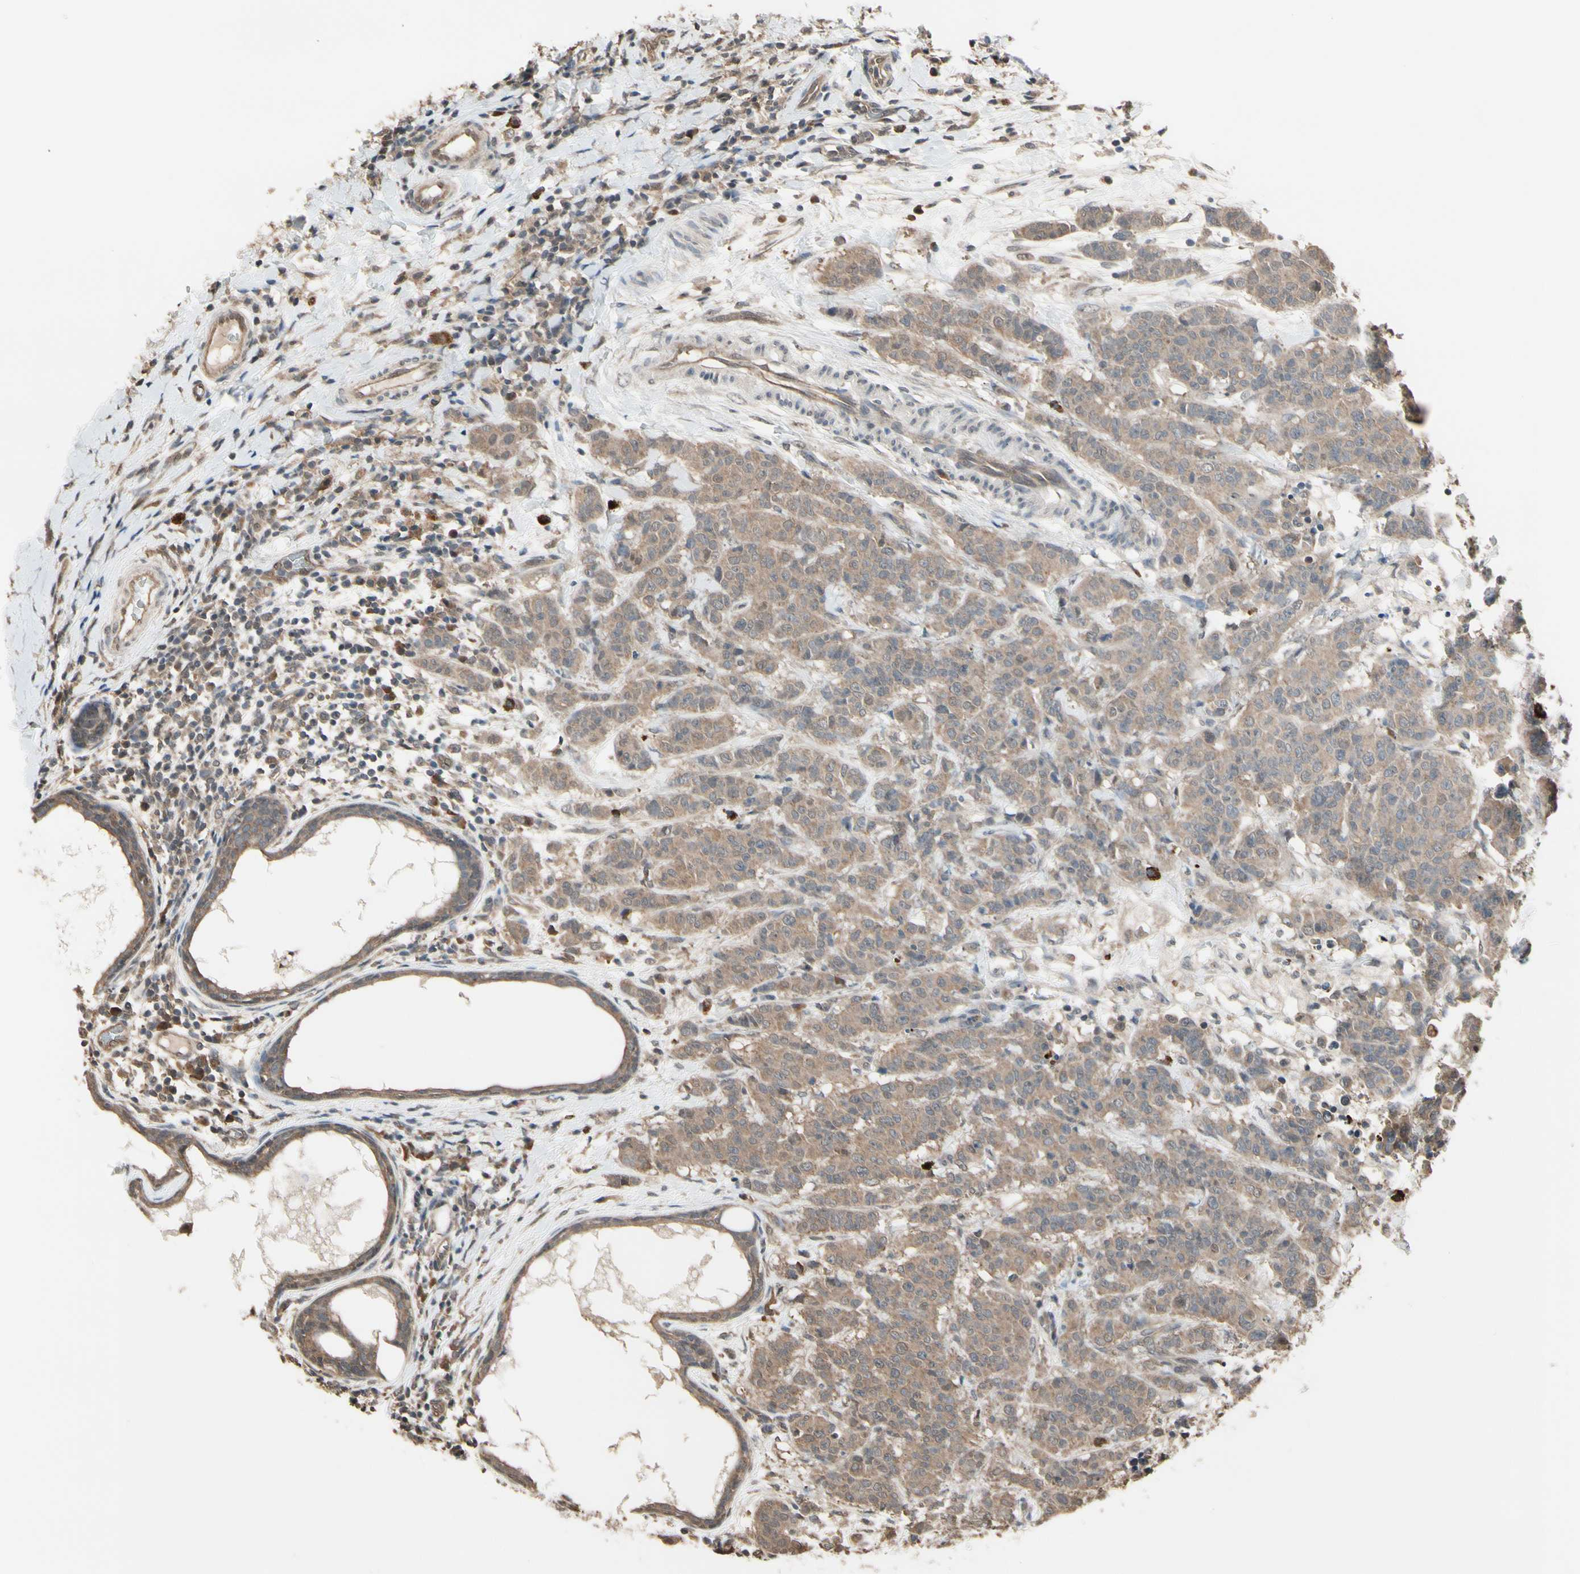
{"staining": {"intensity": "moderate", "quantity": ">75%", "location": "cytoplasmic/membranous"}, "tissue": "breast cancer", "cell_type": "Tumor cells", "image_type": "cancer", "snomed": [{"axis": "morphology", "description": "Duct carcinoma"}, {"axis": "topography", "description": "Breast"}], "caption": "Human breast infiltrating ductal carcinoma stained with a protein marker reveals moderate staining in tumor cells.", "gene": "PNPLA7", "patient": {"sex": "female", "age": 40}}